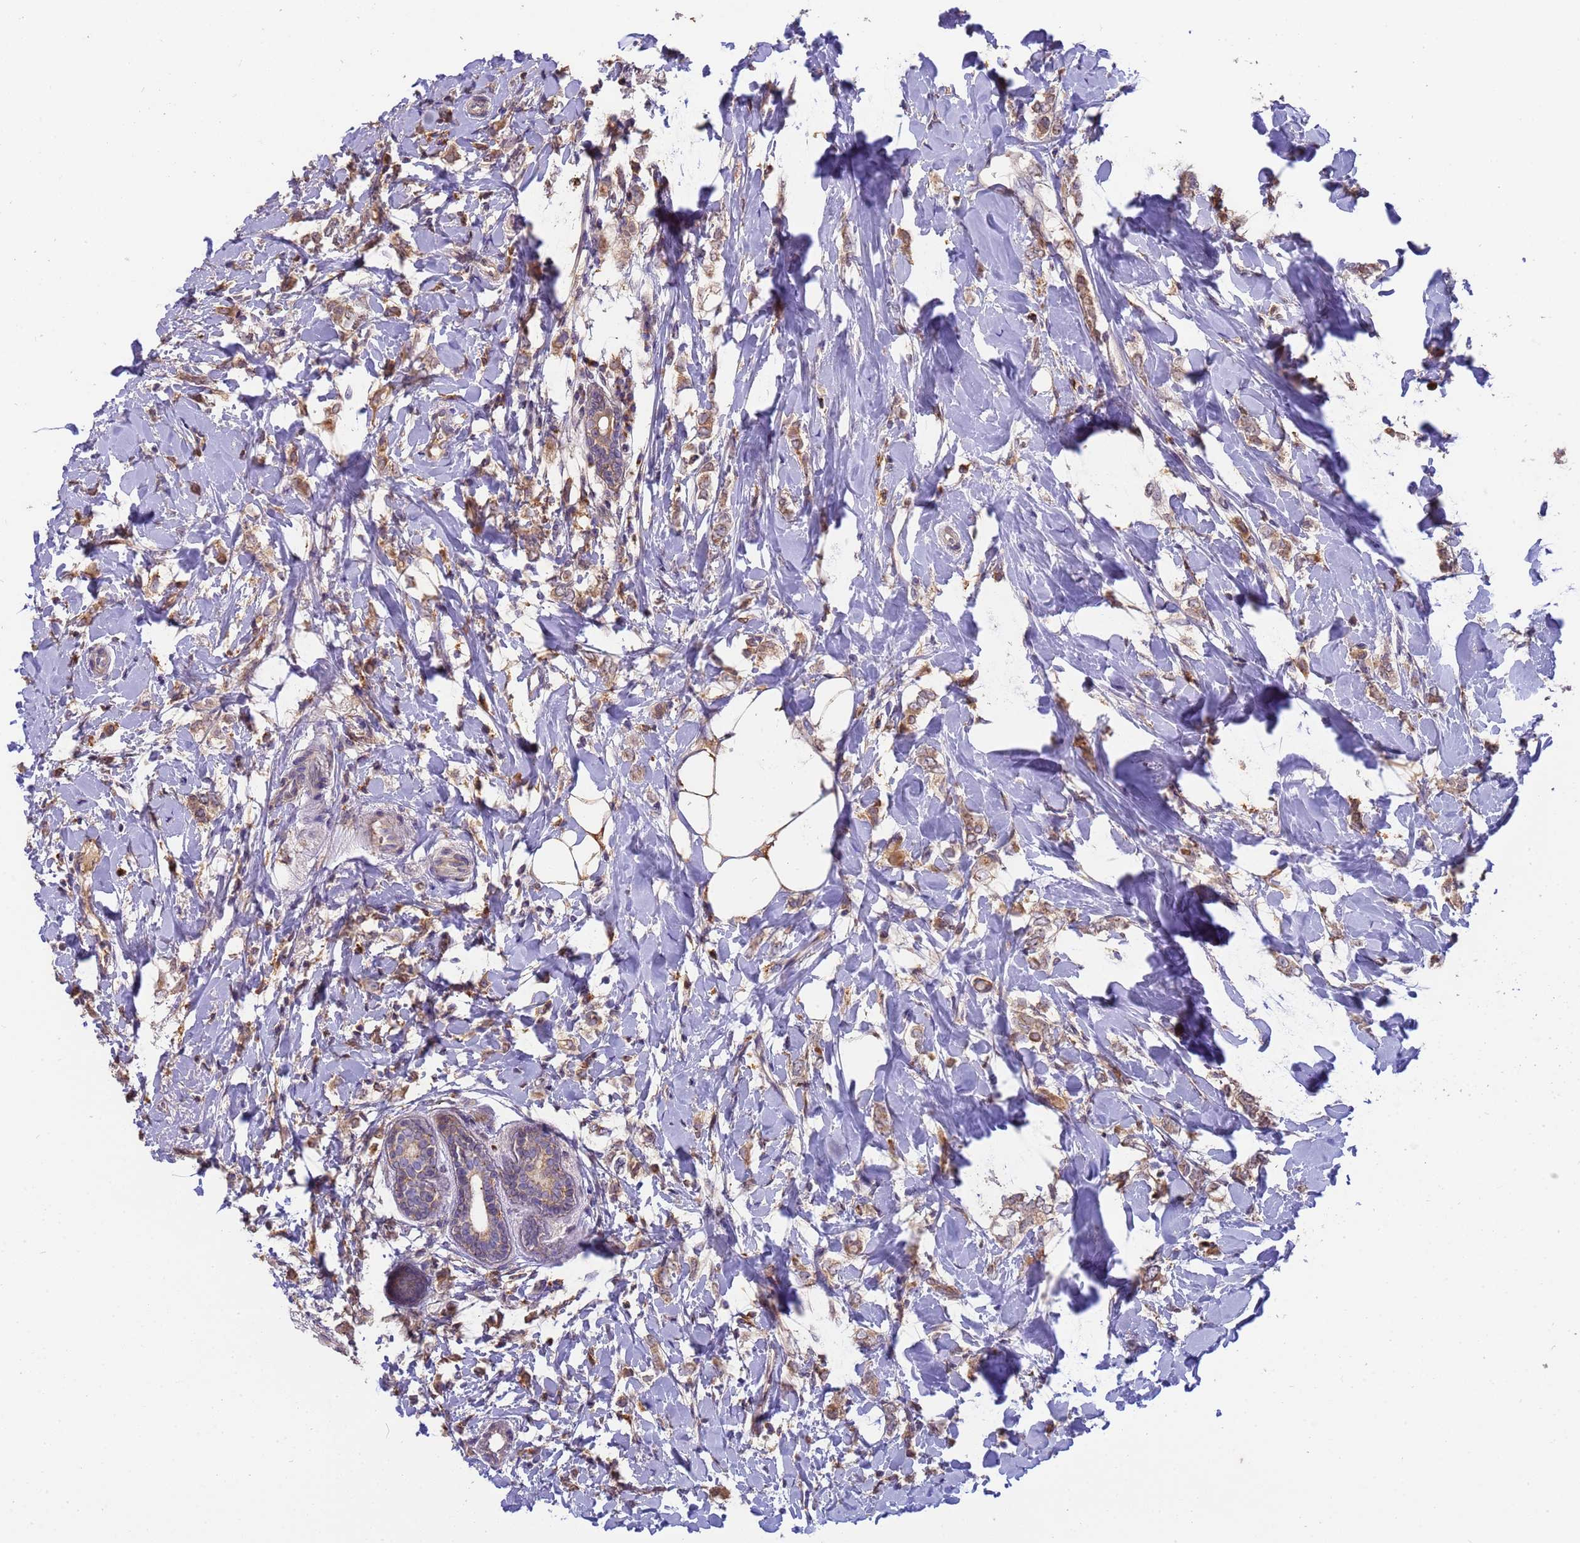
{"staining": {"intensity": "moderate", "quantity": ">75%", "location": "cytoplasmic/membranous"}, "tissue": "breast cancer", "cell_type": "Tumor cells", "image_type": "cancer", "snomed": [{"axis": "morphology", "description": "Normal tissue, NOS"}, {"axis": "morphology", "description": "Lobular carcinoma"}, {"axis": "topography", "description": "Breast"}], "caption": "Breast cancer stained with IHC displays moderate cytoplasmic/membranous expression in about >75% of tumor cells.", "gene": "M6PR", "patient": {"sex": "female", "age": 47}}